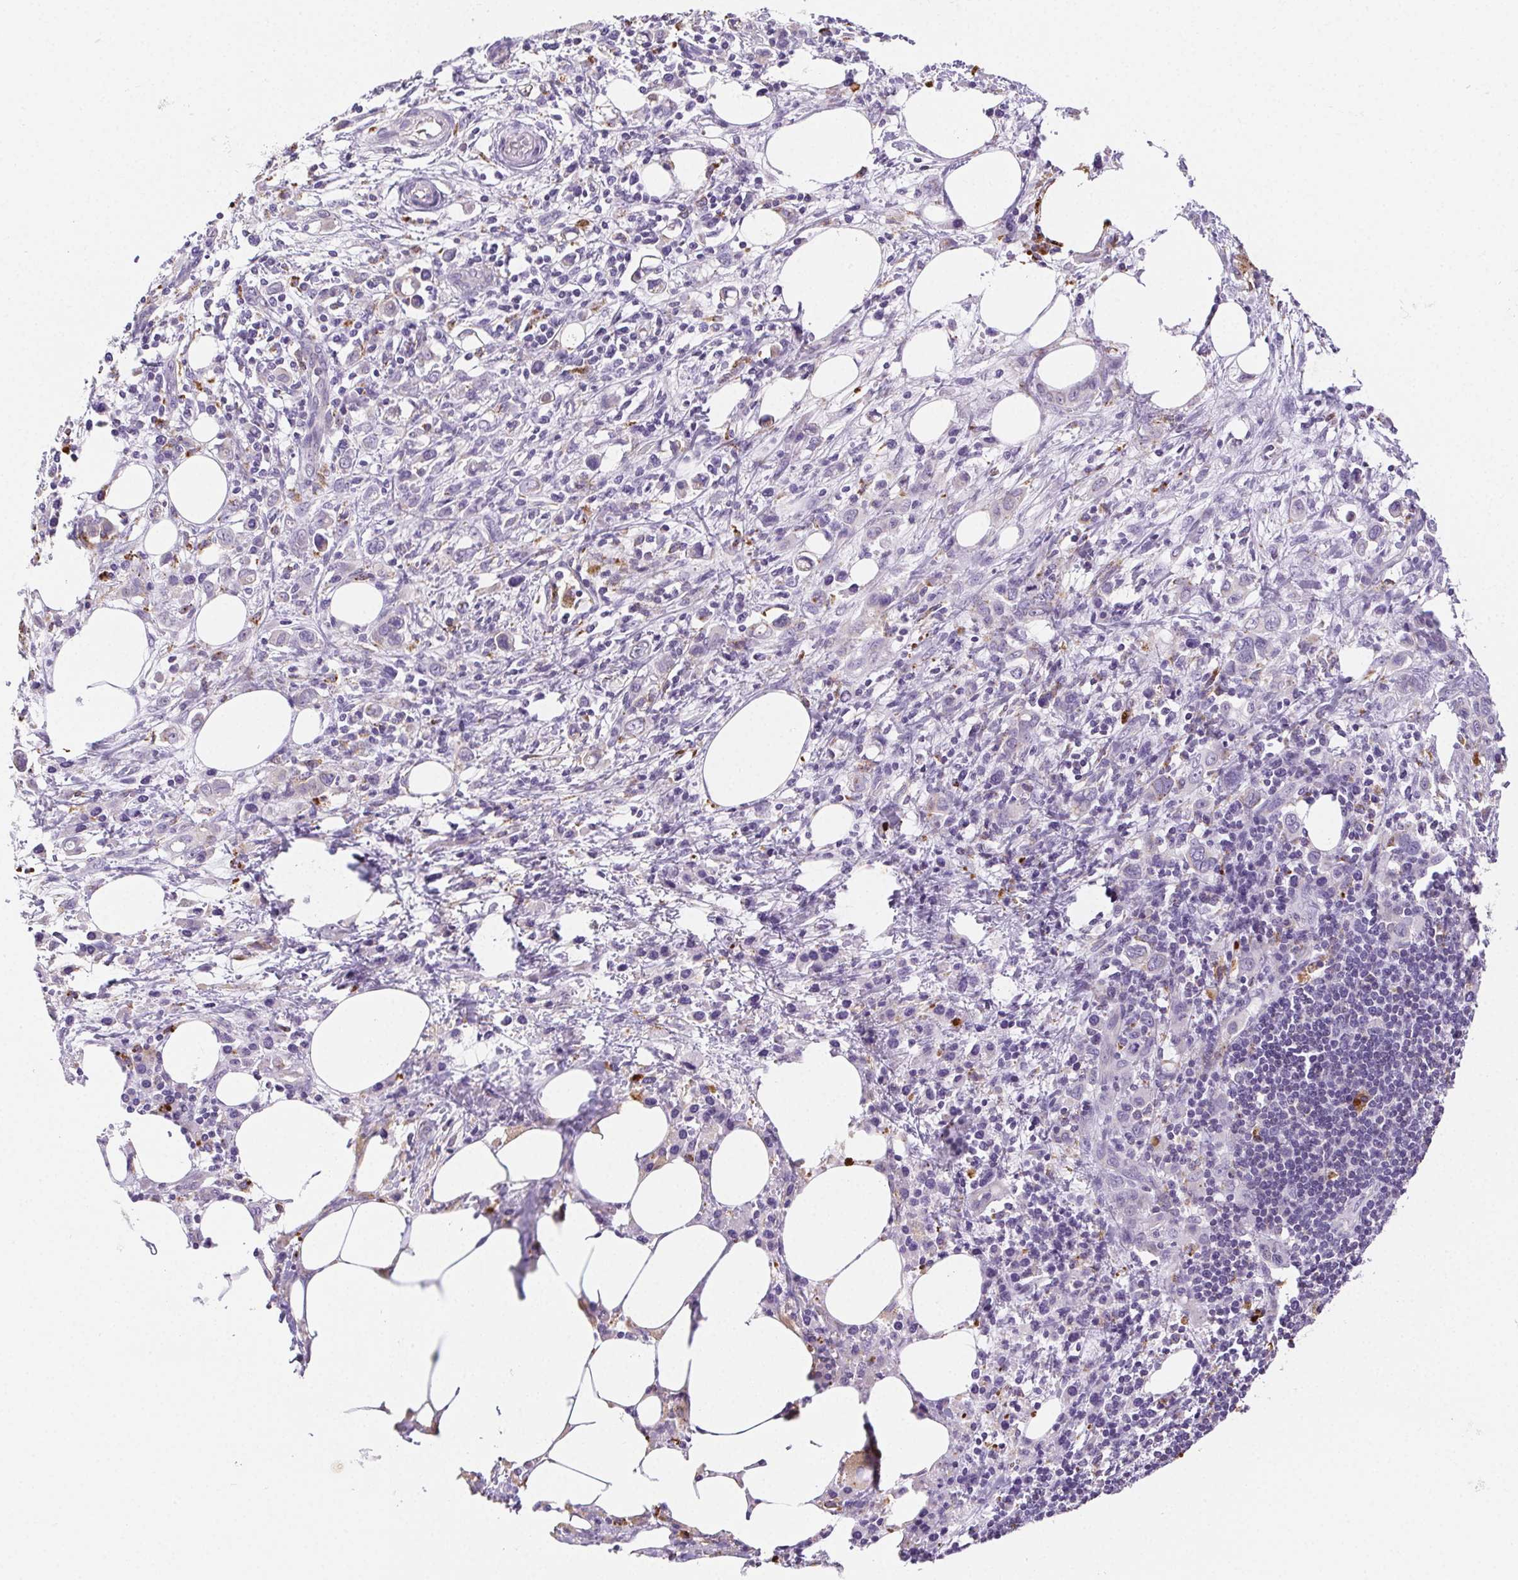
{"staining": {"intensity": "negative", "quantity": "none", "location": "none"}, "tissue": "stomach cancer", "cell_type": "Tumor cells", "image_type": "cancer", "snomed": [{"axis": "morphology", "description": "Adenocarcinoma, NOS"}, {"axis": "topography", "description": "Stomach, upper"}], "caption": "This is an immunohistochemistry (IHC) histopathology image of human stomach cancer. There is no positivity in tumor cells.", "gene": "LIPA", "patient": {"sex": "male", "age": 75}}